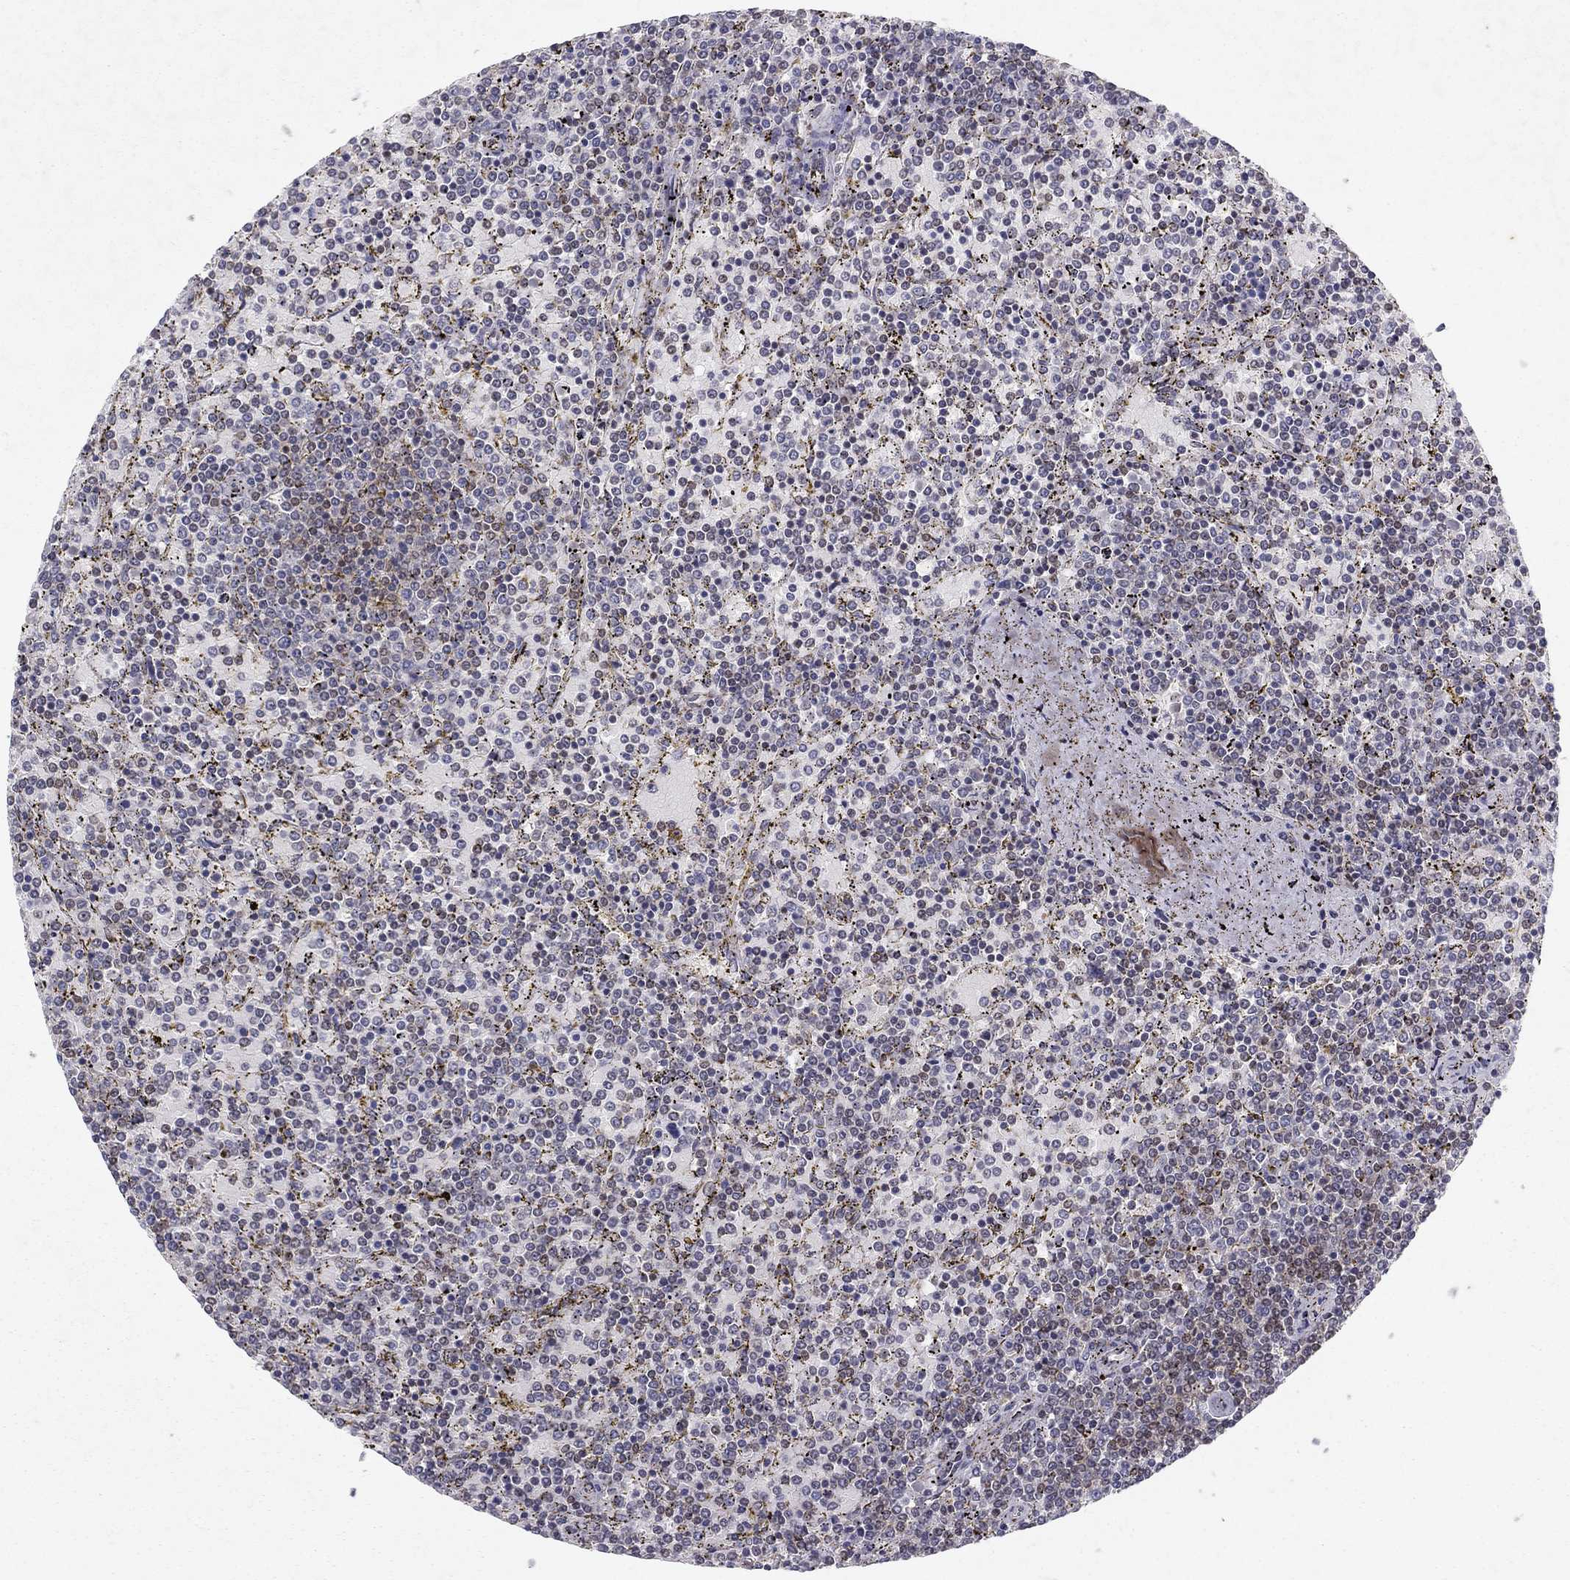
{"staining": {"intensity": "negative", "quantity": "none", "location": "none"}, "tissue": "lymphoma", "cell_type": "Tumor cells", "image_type": "cancer", "snomed": [{"axis": "morphology", "description": "Malignant lymphoma, non-Hodgkin's type, Low grade"}, {"axis": "topography", "description": "Spleen"}], "caption": "Image shows no significant protein staining in tumor cells of malignant lymphoma, non-Hodgkin's type (low-grade).", "gene": "CRTC1", "patient": {"sex": "female", "age": 77}}